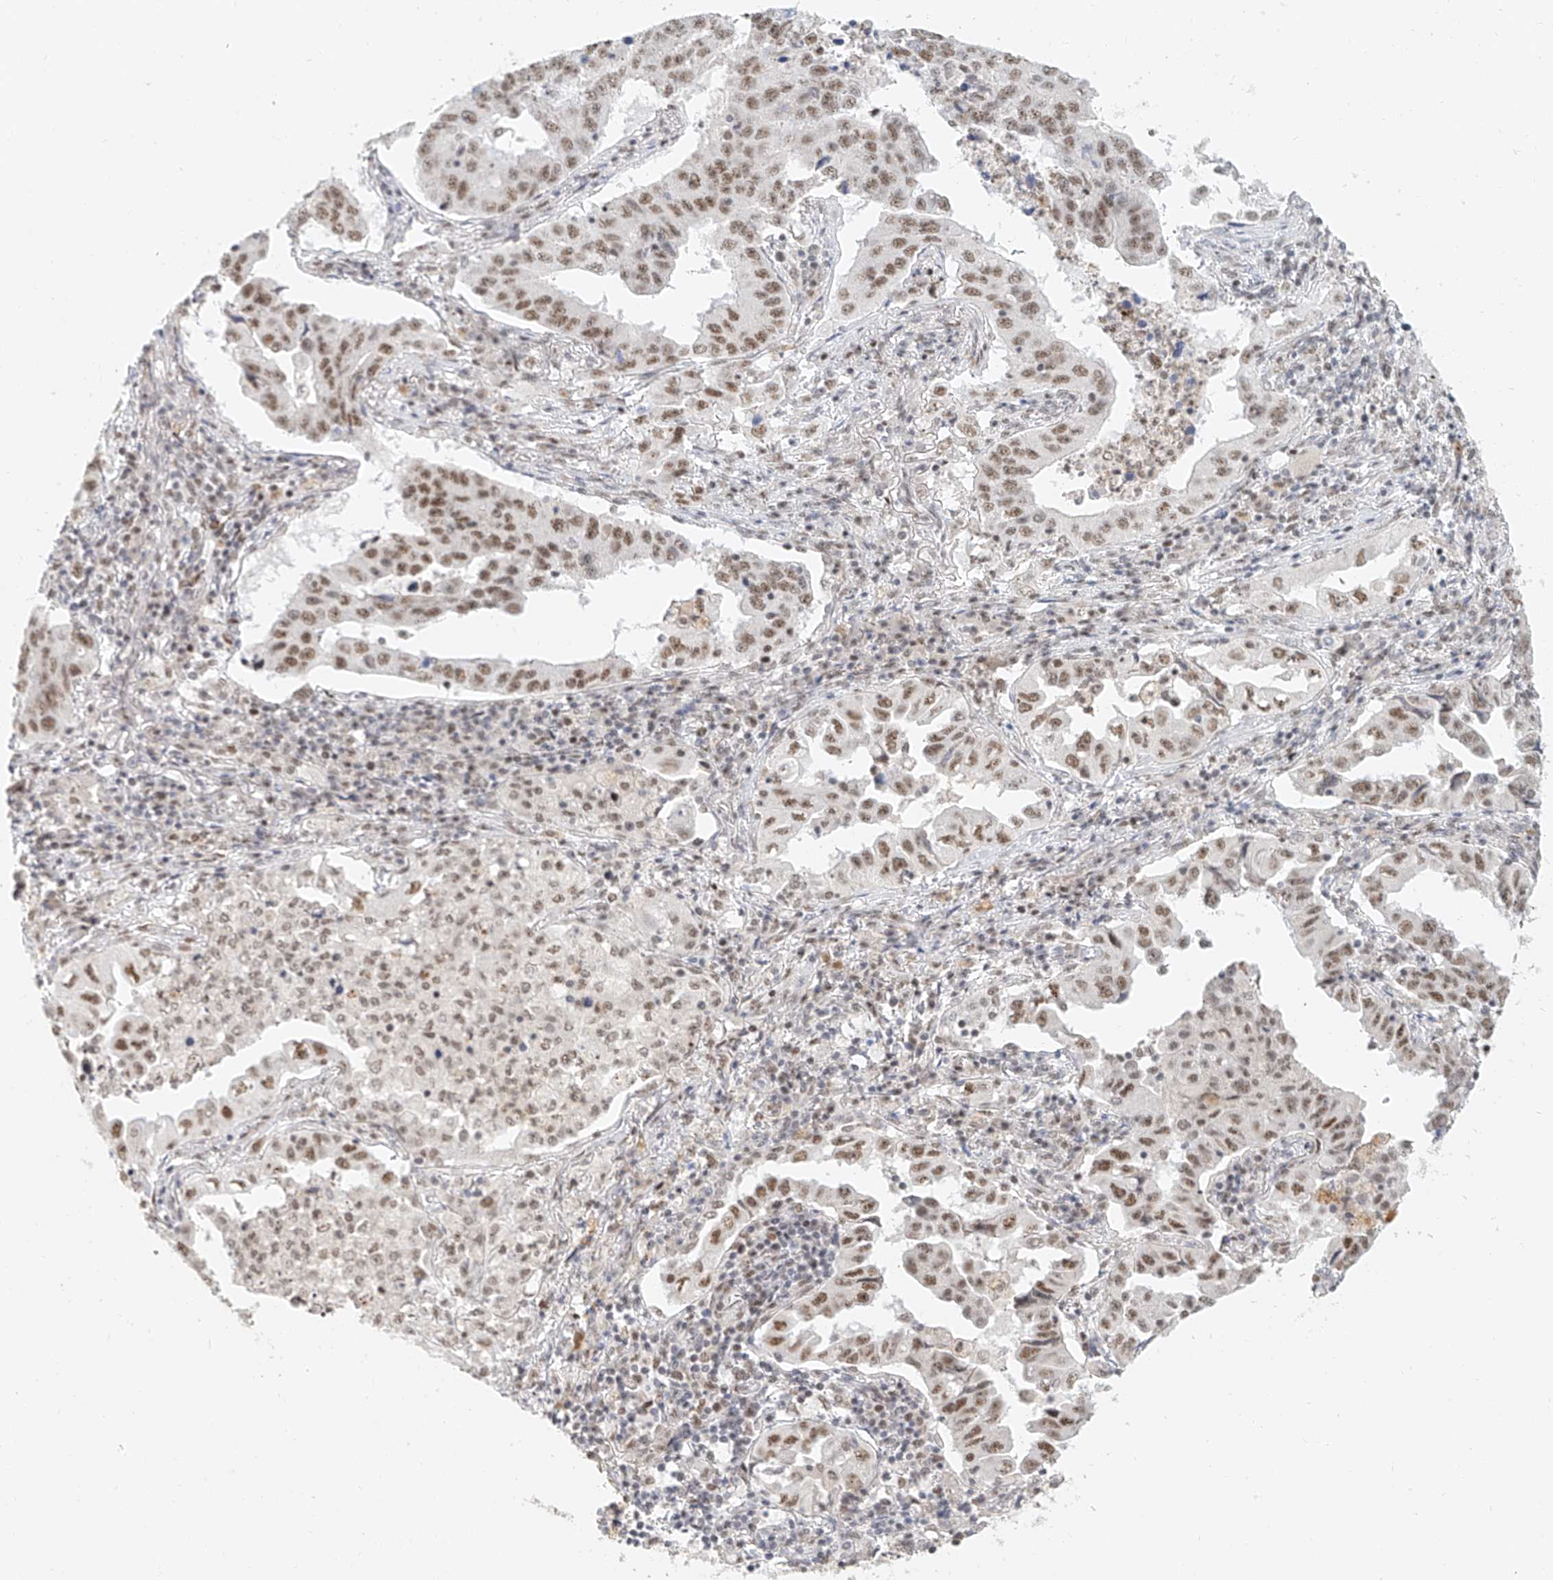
{"staining": {"intensity": "moderate", "quantity": ">75%", "location": "nuclear"}, "tissue": "lung cancer", "cell_type": "Tumor cells", "image_type": "cancer", "snomed": [{"axis": "morphology", "description": "Adenocarcinoma, NOS"}, {"axis": "topography", "description": "Lung"}], "caption": "Immunohistochemical staining of human lung cancer (adenocarcinoma) shows moderate nuclear protein positivity in approximately >75% of tumor cells.", "gene": "CXorf58", "patient": {"sex": "female", "age": 51}}